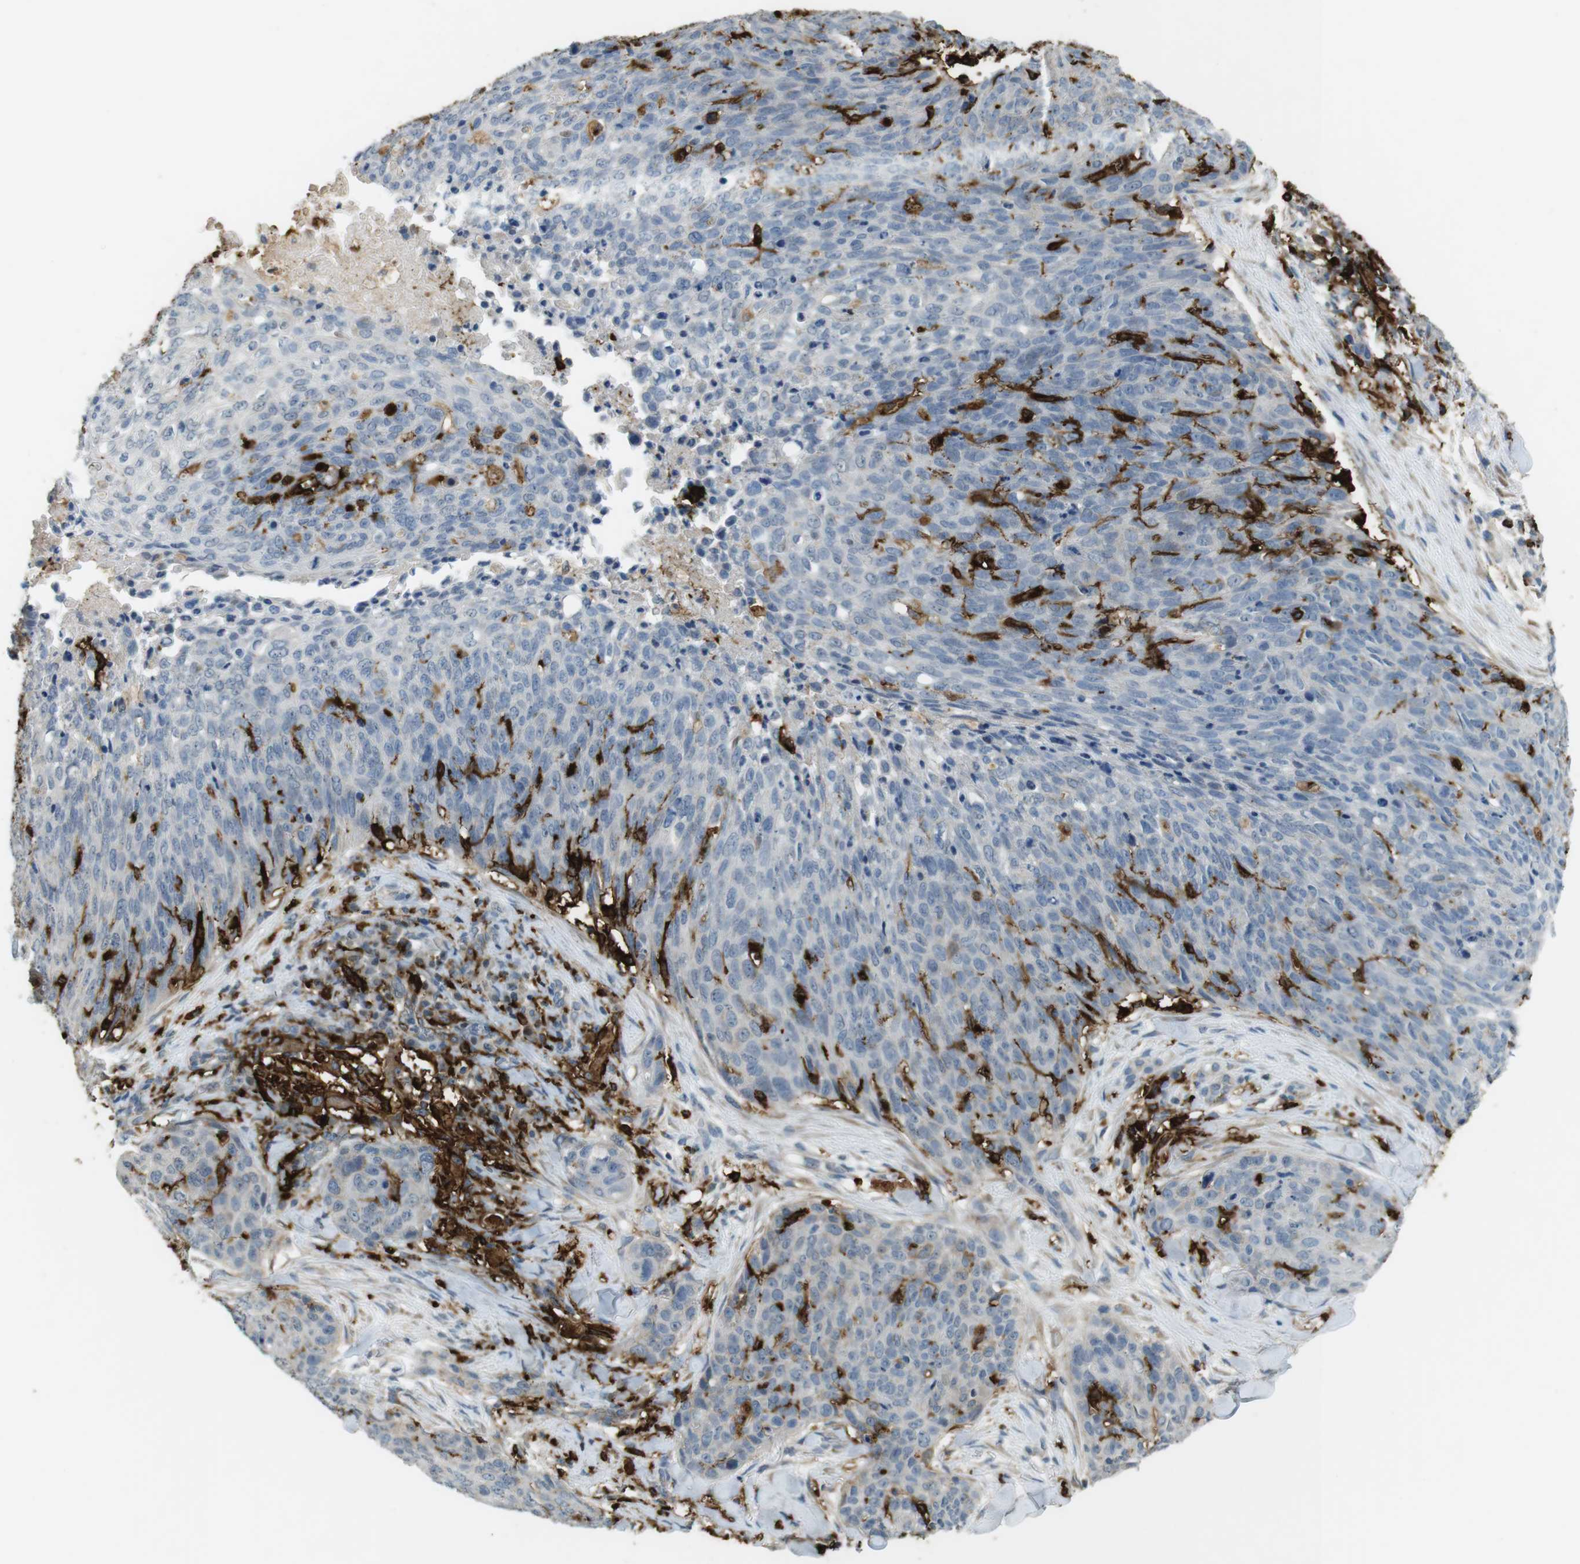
{"staining": {"intensity": "negative", "quantity": "none", "location": "none"}, "tissue": "skin cancer", "cell_type": "Tumor cells", "image_type": "cancer", "snomed": [{"axis": "morphology", "description": "Squamous cell carcinoma in situ, NOS"}, {"axis": "morphology", "description": "Squamous cell carcinoma, NOS"}, {"axis": "topography", "description": "Skin"}], "caption": "Skin squamous cell carcinoma was stained to show a protein in brown. There is no significant staining in tumor cells. Nuclei are stained in blue.", "gene": "HLA-DRA", "patient": {"sex": "male", "age": 93}}